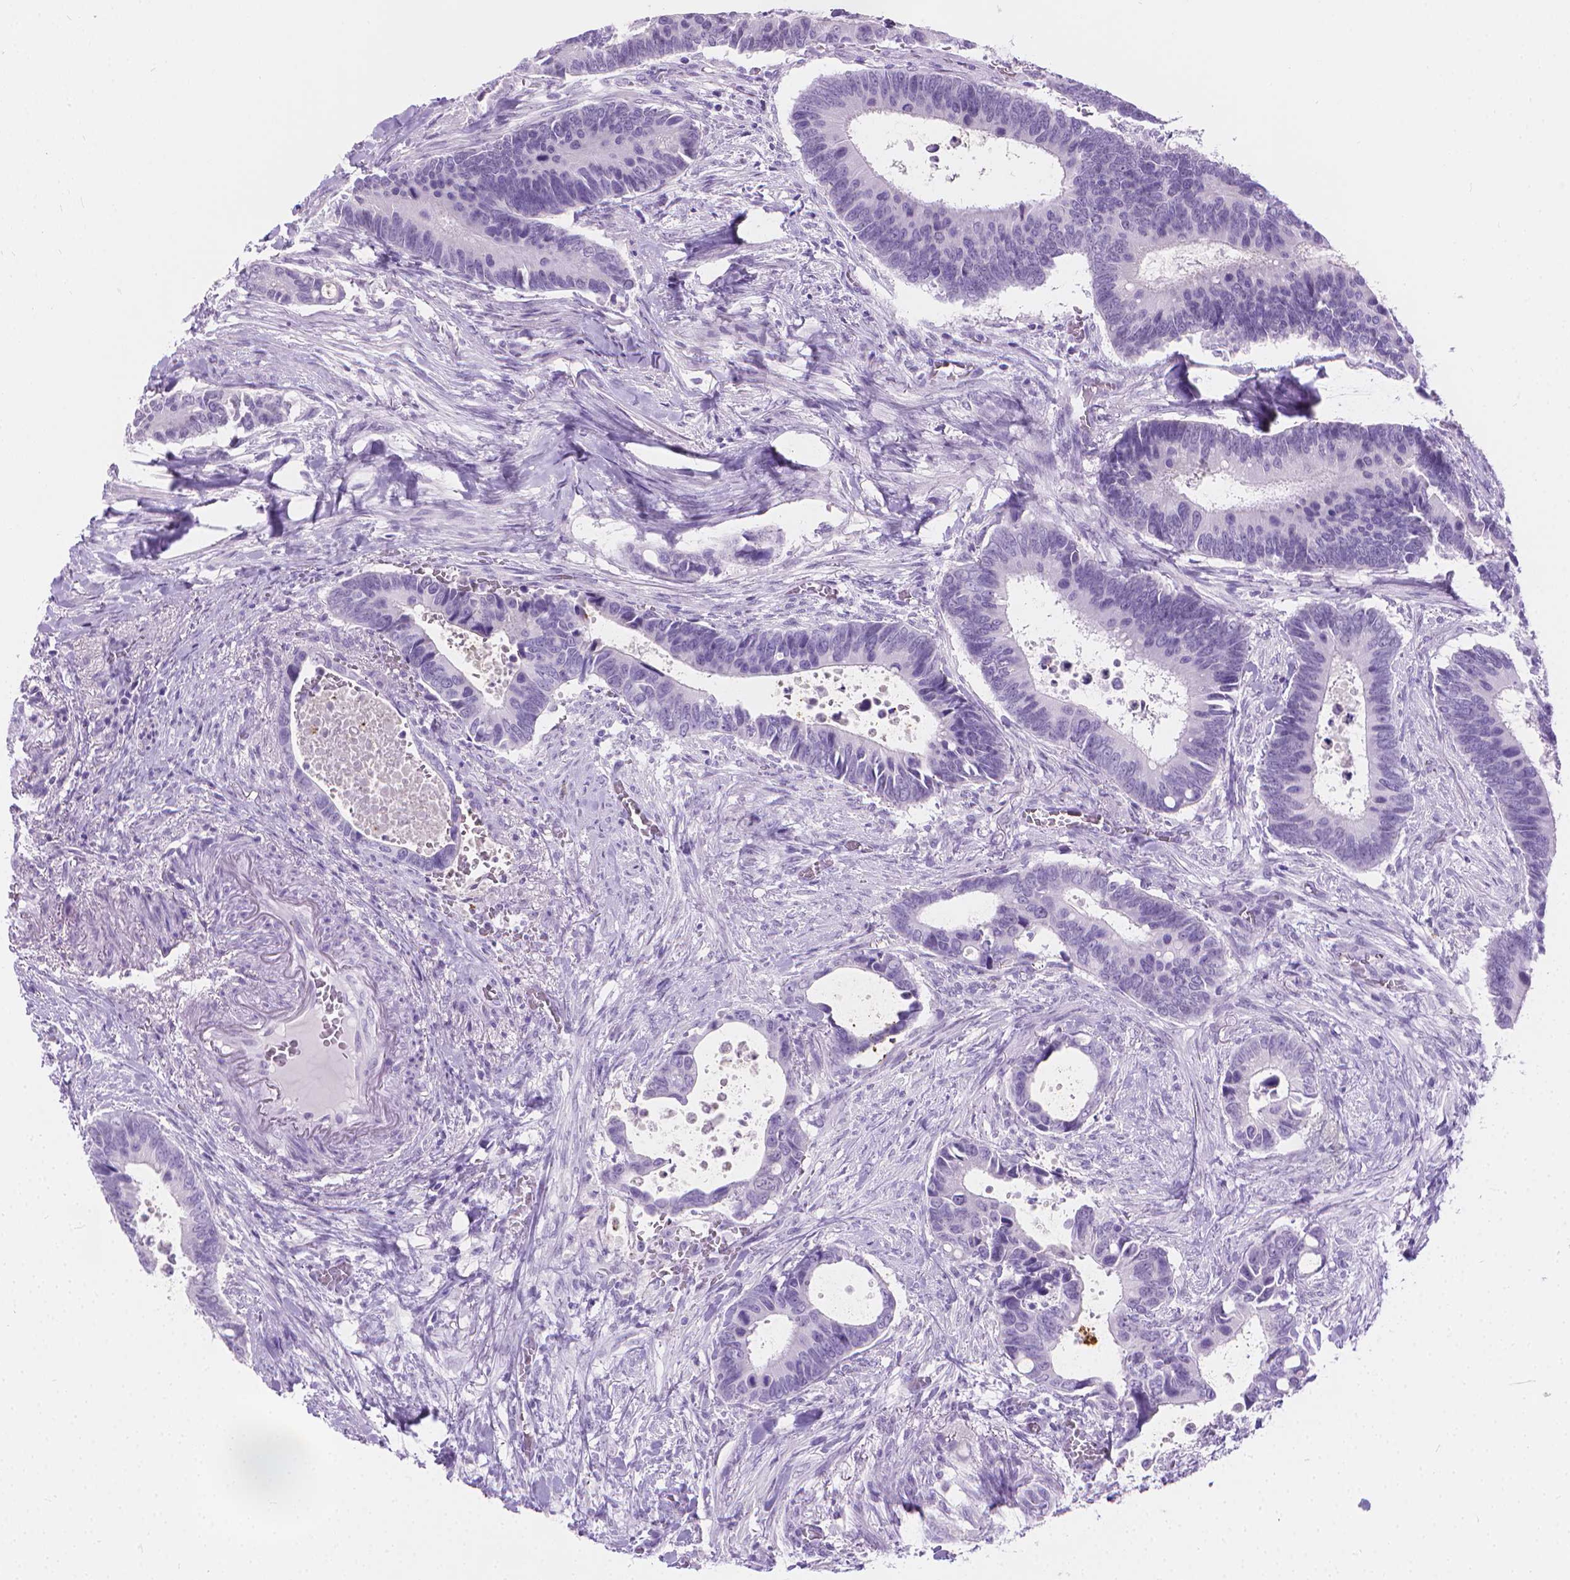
{"staining": {"intensity": "negative", "quantity": "none", "location": "none"}, "tissue": "colorectal cancer", "cell_type": "Tumor cells", "image_type": "cancer", "snomed": [{"axis": "morphology", "description": "Adenocarcinoma, NOS"}, {"axis": "topography", "description": "Colon"}], "caption": "Photomicrograph shows no significant protein staining in tumor cells of colorectal cancer.", "gene": "CFAP52", "patient": {"sex": "male", "age": 49}}